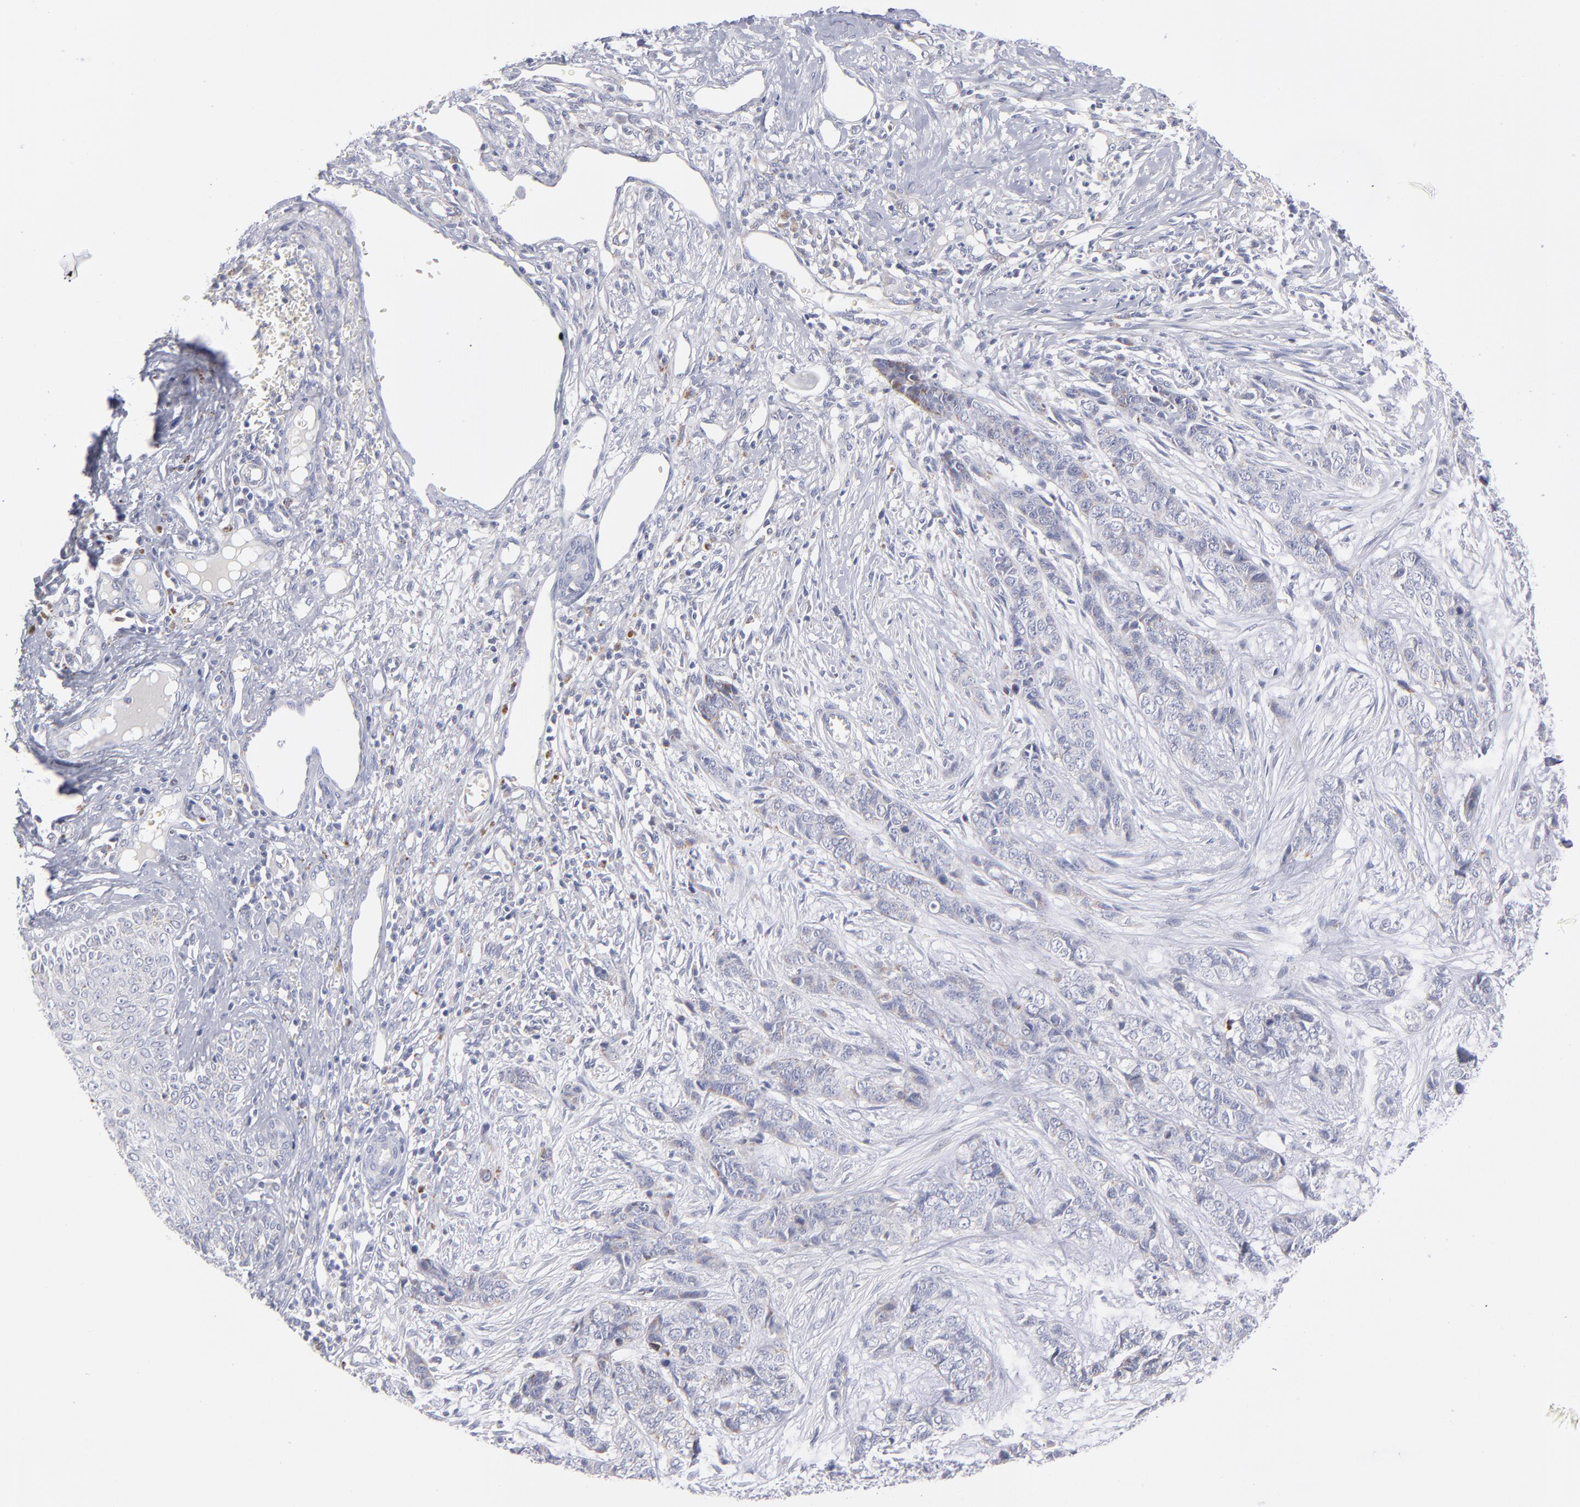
{"staining": {"intensity": "weak", "quantity": "<25%", "location": "cytoplasmic/membranous"}, "tissue": "skin cancer", "cell_type": "Tumor cells", "image_type": "cancer", "snomed": [{"axis": "morphology", "description": "Basal cell carcinoma"}, {"axis": "topography", "description": "Skin"}], "caption": "Human skin cancer (basal cell carcinoma) stained for a protein using immunohistochemistry (IHC) demonstrates no staining in tumor cells.", "gene": "MTHFD2", "patient": {"sex": "female", "age": 64}}